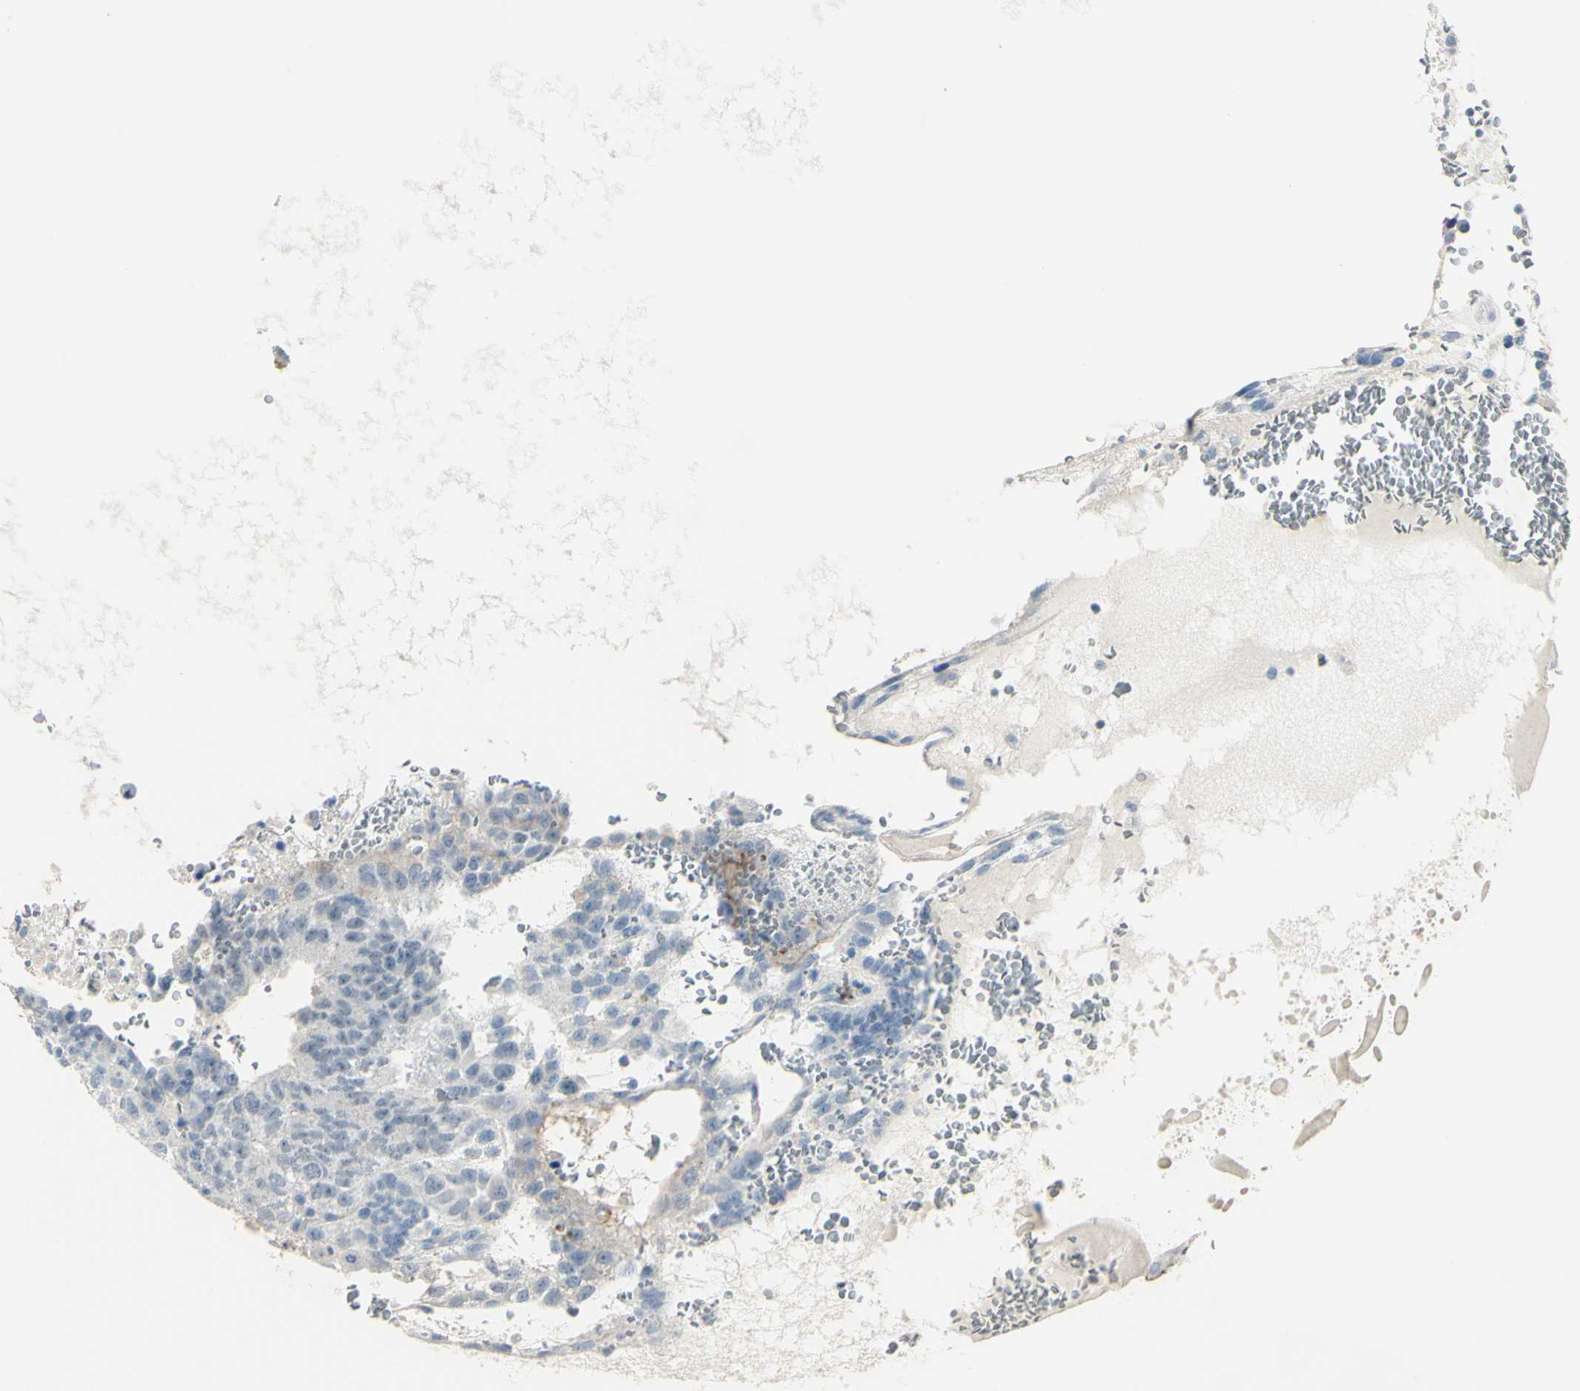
{"staining": {"intensity": "negative", "quantity": "none", "location": "none"}, "tissue": "testis cancer", "cell_type": "Tumor cells", "image_type": "cancer", "snomed": [{"axis": "morphology", "description": "Seminoma, NOS"}, {"axis": "morphology", "description": "Carcinoma, Embryonal, NOS"}, {"axis": "topography", "description": "Testis"}], "caption": "Human testis cancer (seminoma) stained for a protein using IHC demonstrates no expression in tumor cells.", "gene": "ZNF557", "patient": {"sex": "male", "age": 52}}